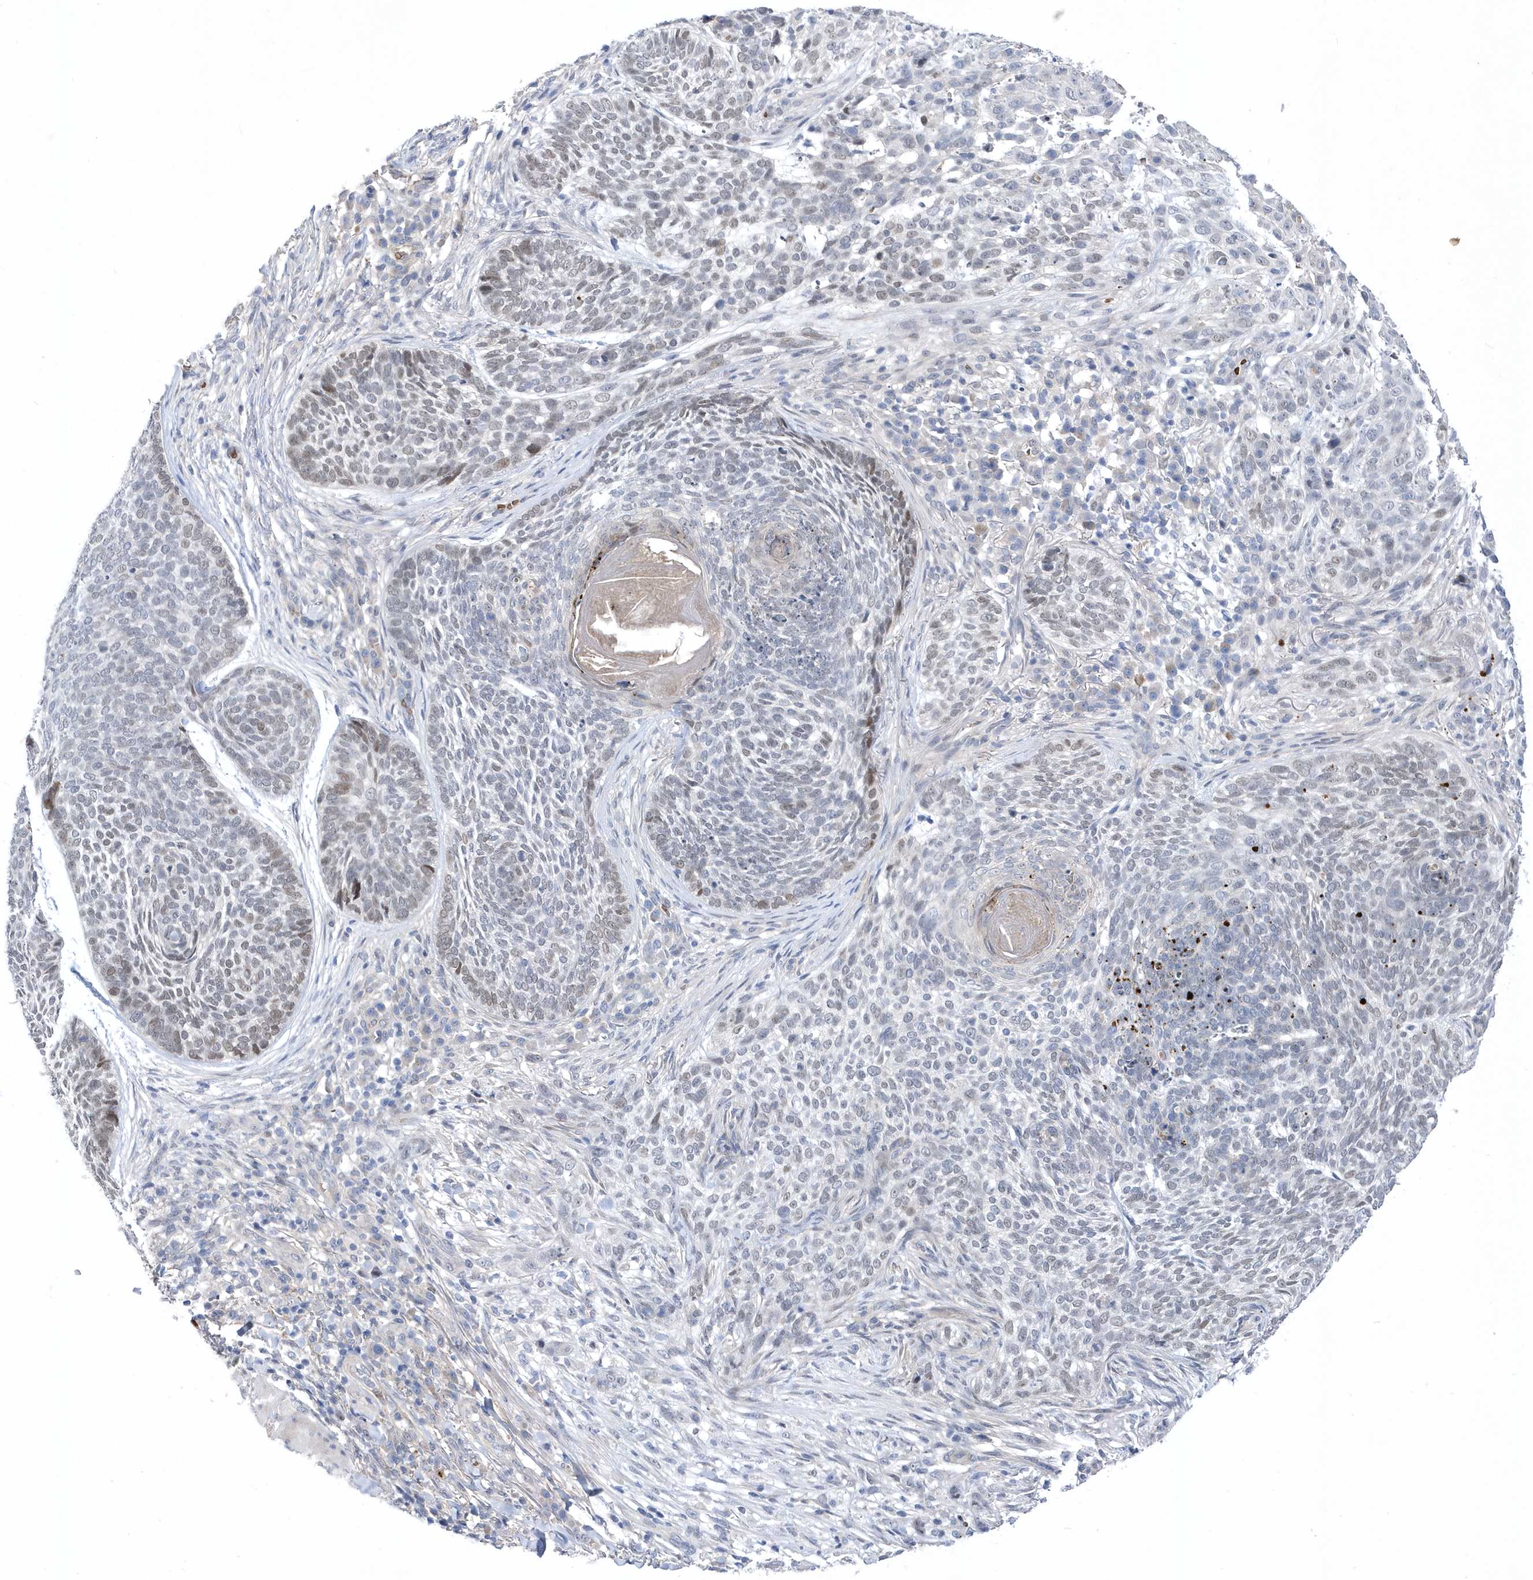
{"staining": {"intensity": "weak", "quantity": "<25%", "location": "nuclear"}, "tissue": "skin cancer", "cell_type": "Tumor cells", "image_type": "cancer", "snomed": [{"axis": "morphology", "description": "Basal cell carcinoma"}, {"axis": "topography", "description": "Skin"}], "caption": "Immunohistochemical staining of skin cancer displays no significant expression in tumor cells. (DAB IHC, high magnification).", "gene": "ZNF875", "patient": {"sex": "female", "age": 64}}